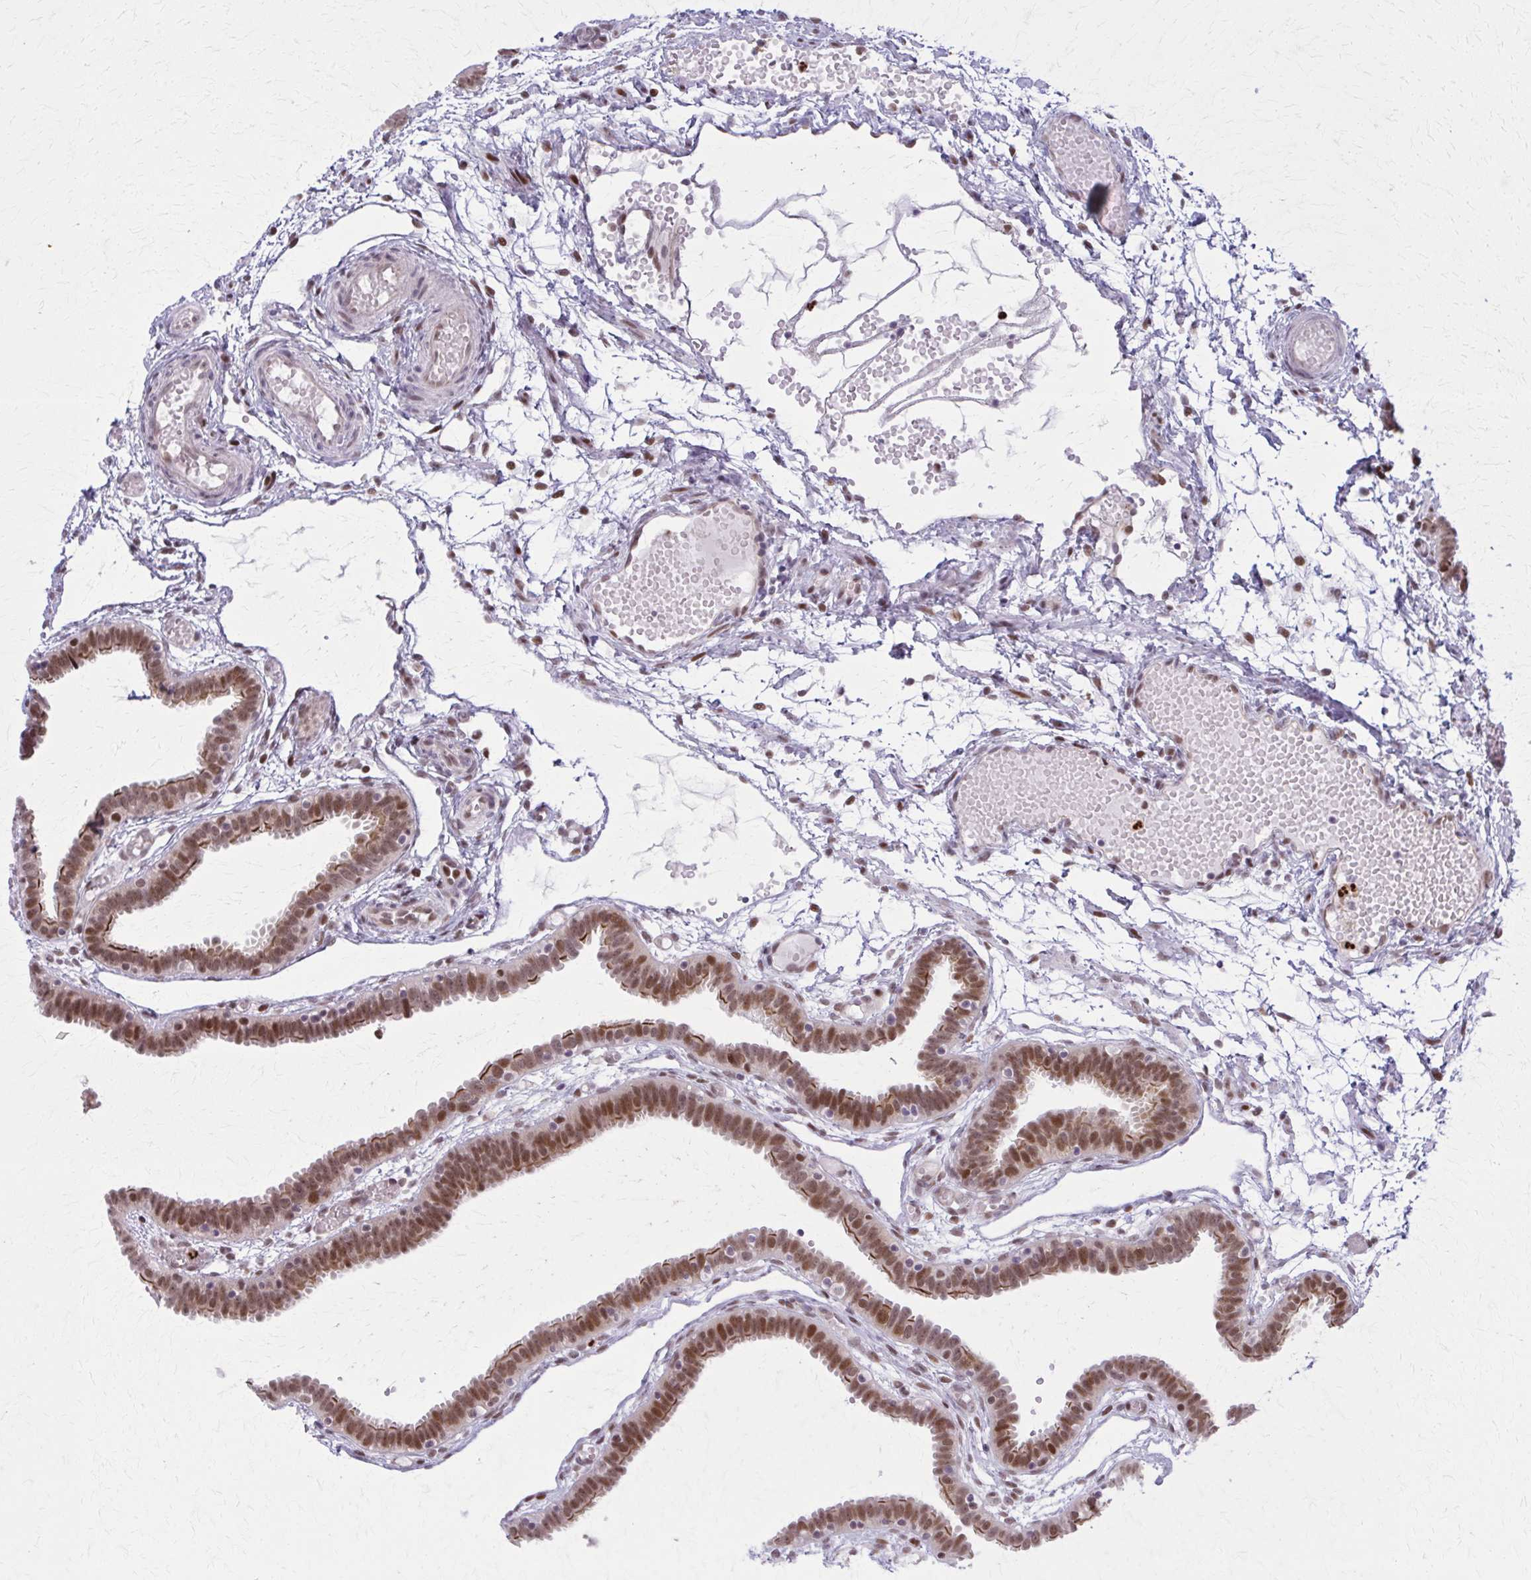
{"staining": {"intensity": "strong", "quantity": ">75%", "location": "cytoplasmic/membranous,nuclear"}, "tissue": "fallopian tube", "cell_type": "Glandular cells", "image_type": "normal", "snomed": [{"axis": "morphology", "description": "Normal tissue, NOS"}, {"axis": "topography", "description": "Fallopian tube"}], "caption": "Immunohistochemical staining of benign human fallopian tube reveals strong cytoplasmic/membranous,nuclear protein expression in about >75% of glandular cells. The staining was performed using DAB to visualize the protein expression in brown, while the nuclei were stained in blue with hematoxylin (Magnification: 20x).", "gene": "ZNF559", "patient": {"sex": "female", "age": 37}}